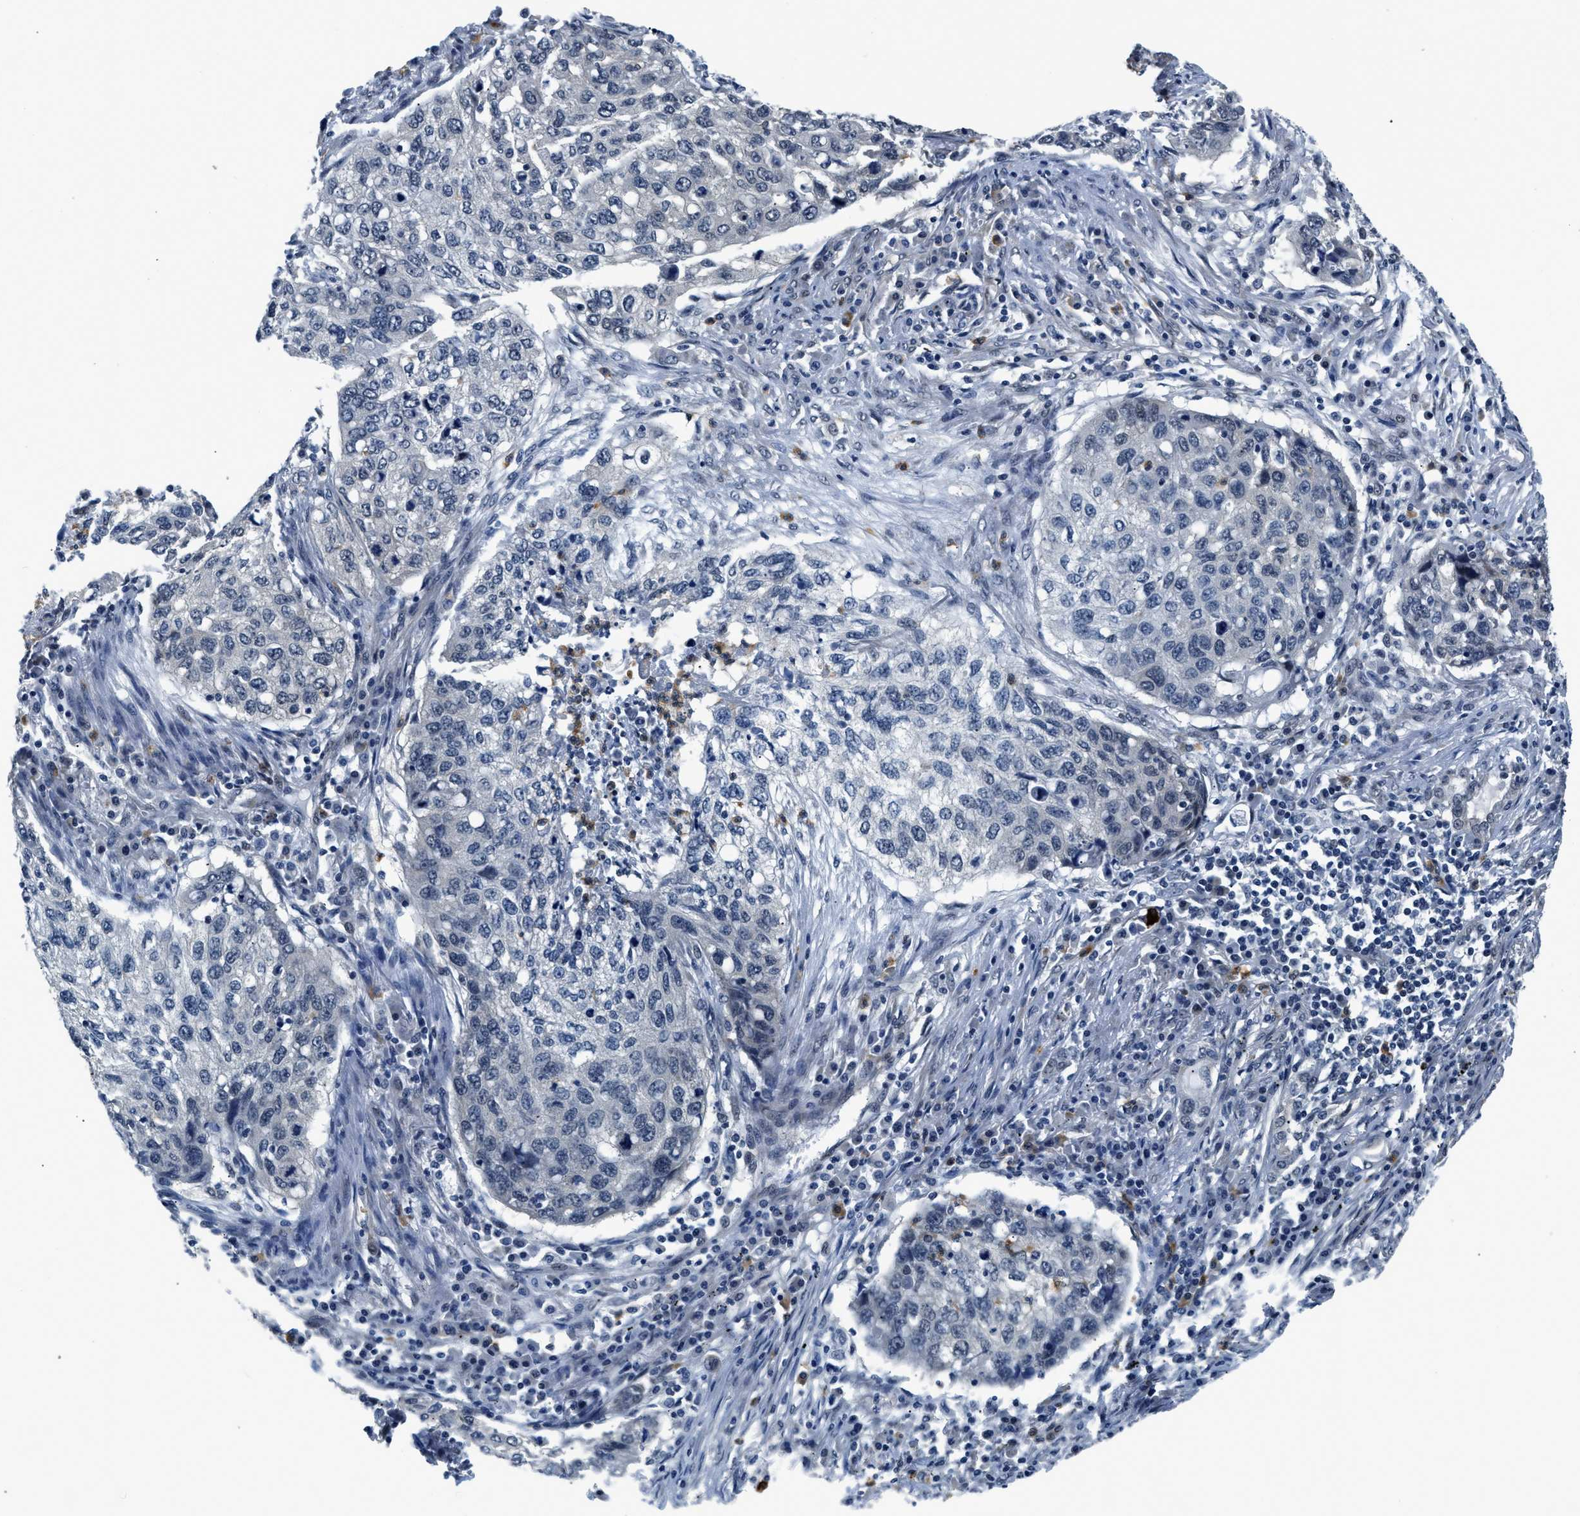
{"staining": {"intensity": "negative", "quantity": "none", "location": "none"}, "tissue": "lung cancer", "cell_type": "Tumor cells", "image_type": "cancer", "snomed": [{"axis": "morphology", "description": "Squamous cell carcinoma, NOS"}, {"axis": "topography", "description": "Lung"}], "caption": "DAB immunohistochemical staining of human lung squamous cell carcinoma reveals no significant staining in tumor cells. (DAB immunohistochemistry with hematoxylin counter stain).", "gene": "SMAD4", "patient": {"sex": "female", "age": 63}}